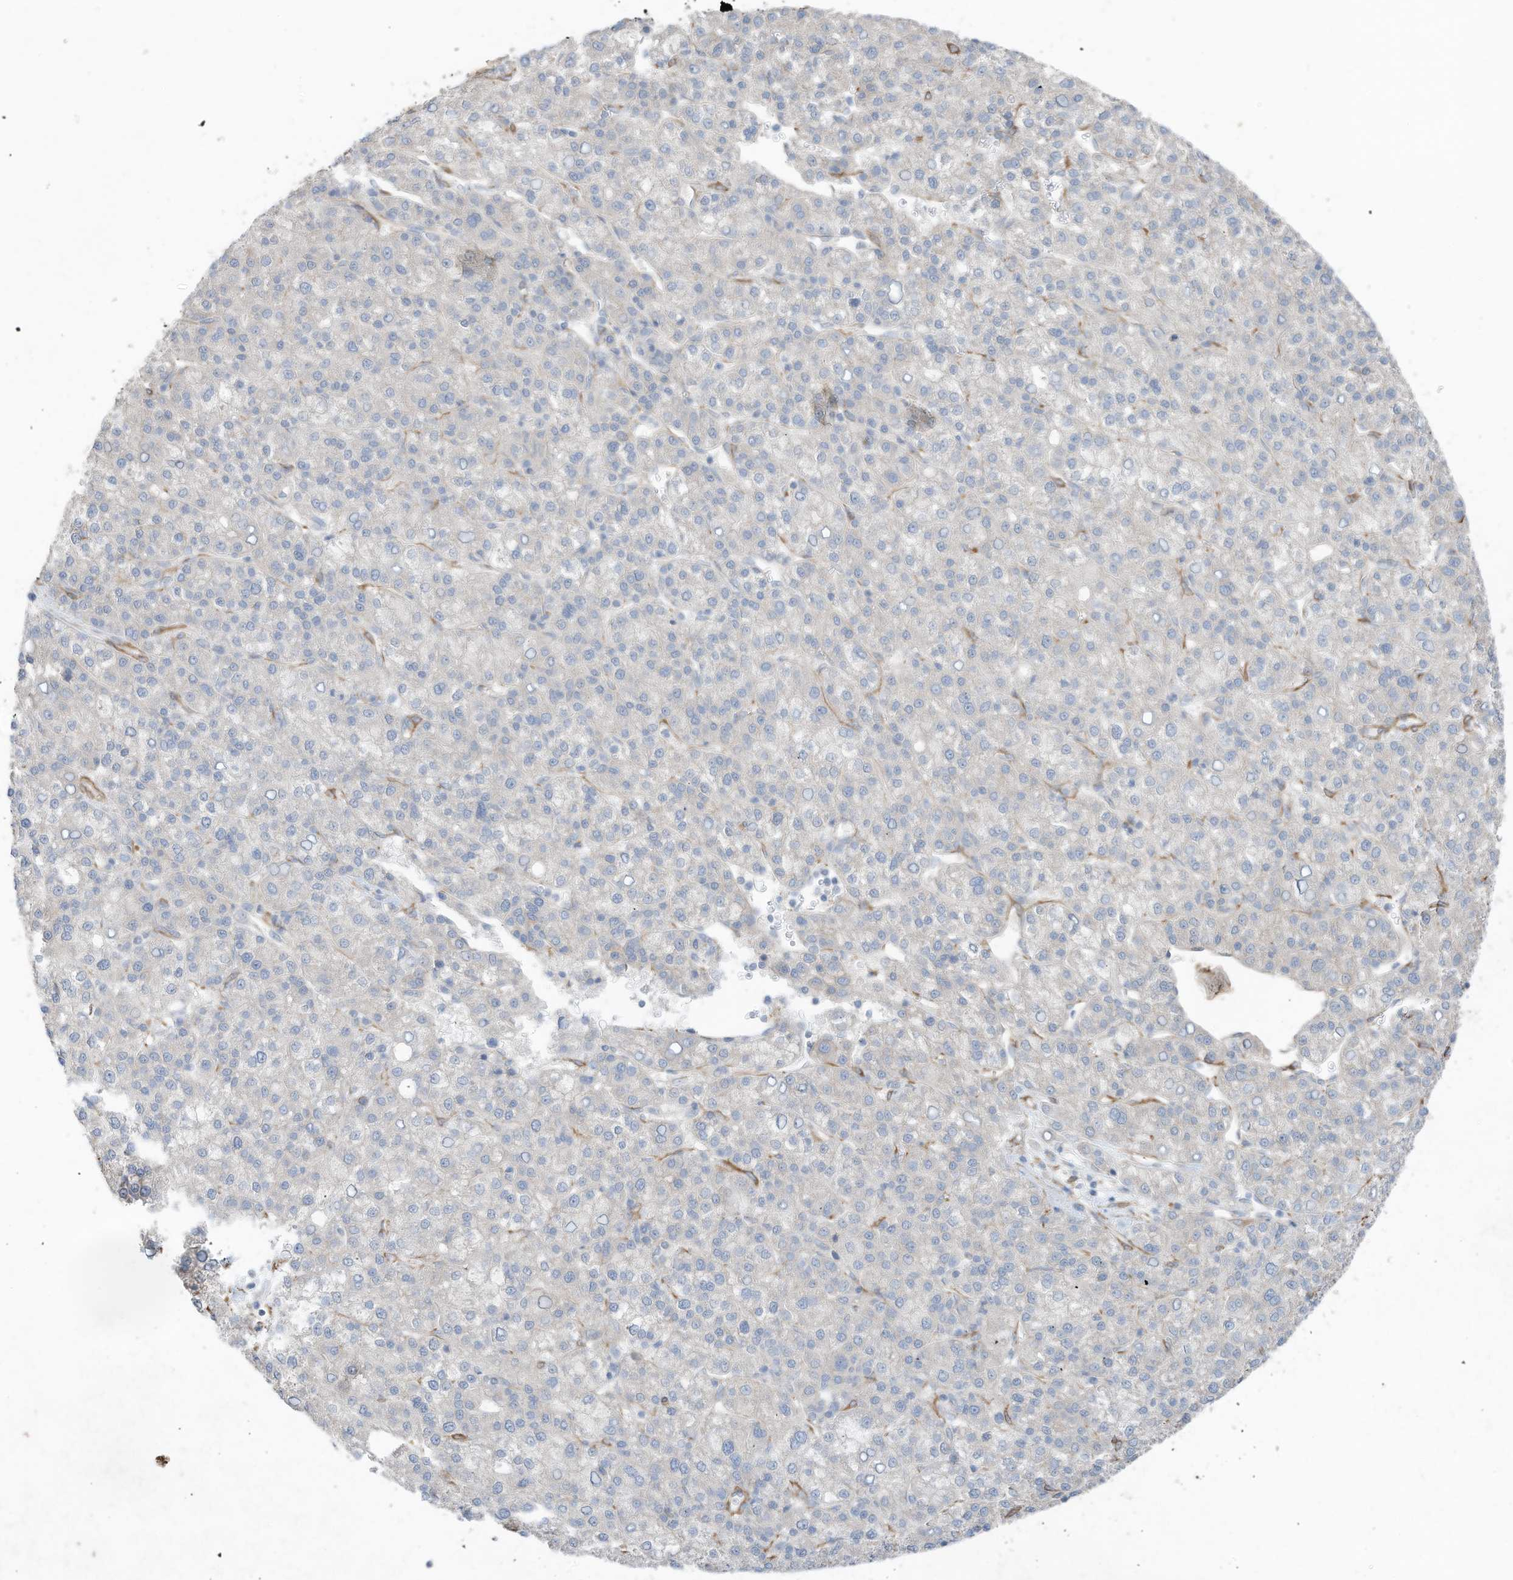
{"staining": {"intensity": "negative", "quantity": "none", "location": "none"}, "tissue": "liver cancer", "cell_type": "Tumor cells", "image_type": "cancer", "snomed": [{"axis": "morphology", "description": "Carcinoma, Hepatocellular, NOS"}, {"axis": "topography", "description": "Liver"}], "caption": "High magnification brightfield microscopy of liver hepatocellular carcinoma stained with DAB (3,3'-diaminobenzidine) (brown) and counterstained with hematoxylin (blue): tumor cells show no significant positivity. (DAB (3,3'-diaminobenzidine) immunohistochemistry visualized using brightfield microscopy, high magnification).", "gene": "SLC17A7", "patient": {"sex": "female", "age": 58}}